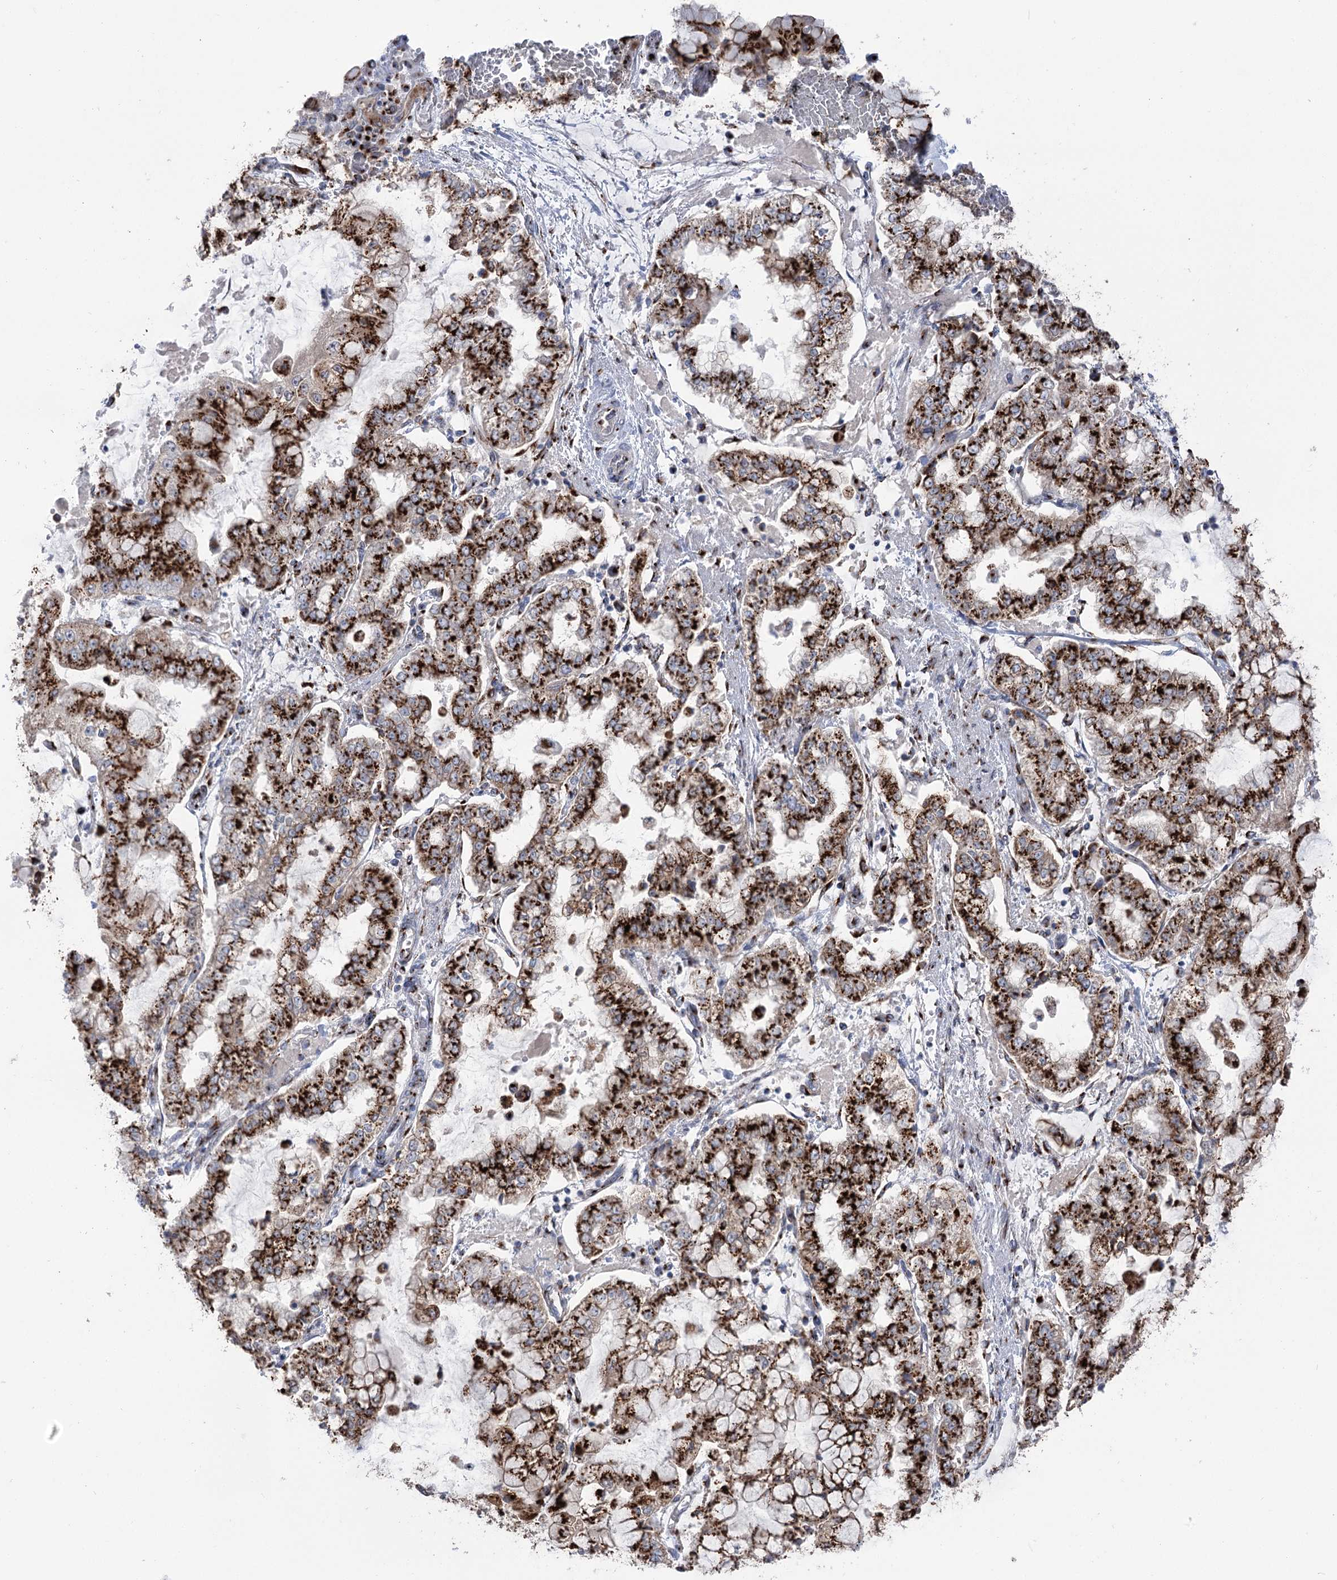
{"staining": {"intensity": "strong", "quantity": ">75%", "location": "cytoplasmic/membranous"}, "tissue": "stomach cancer", "cell_type": "Tumor cells", "image_type": "cancer", "snomed": [{"axis": "morphology", "description": "Adenocarcinoma, NOS"}, {"axis": "topography", "description": "Stomach"}], "caption": "The image demonstrates immunohistochemical staining of adenocarcinoma (stomach). There is strong cytoplasmic/membranous positivity is seen in approximately >75% of tumor cells.", "gene": "TMEM165", "patient": {"sex": "male", "age": 76}}